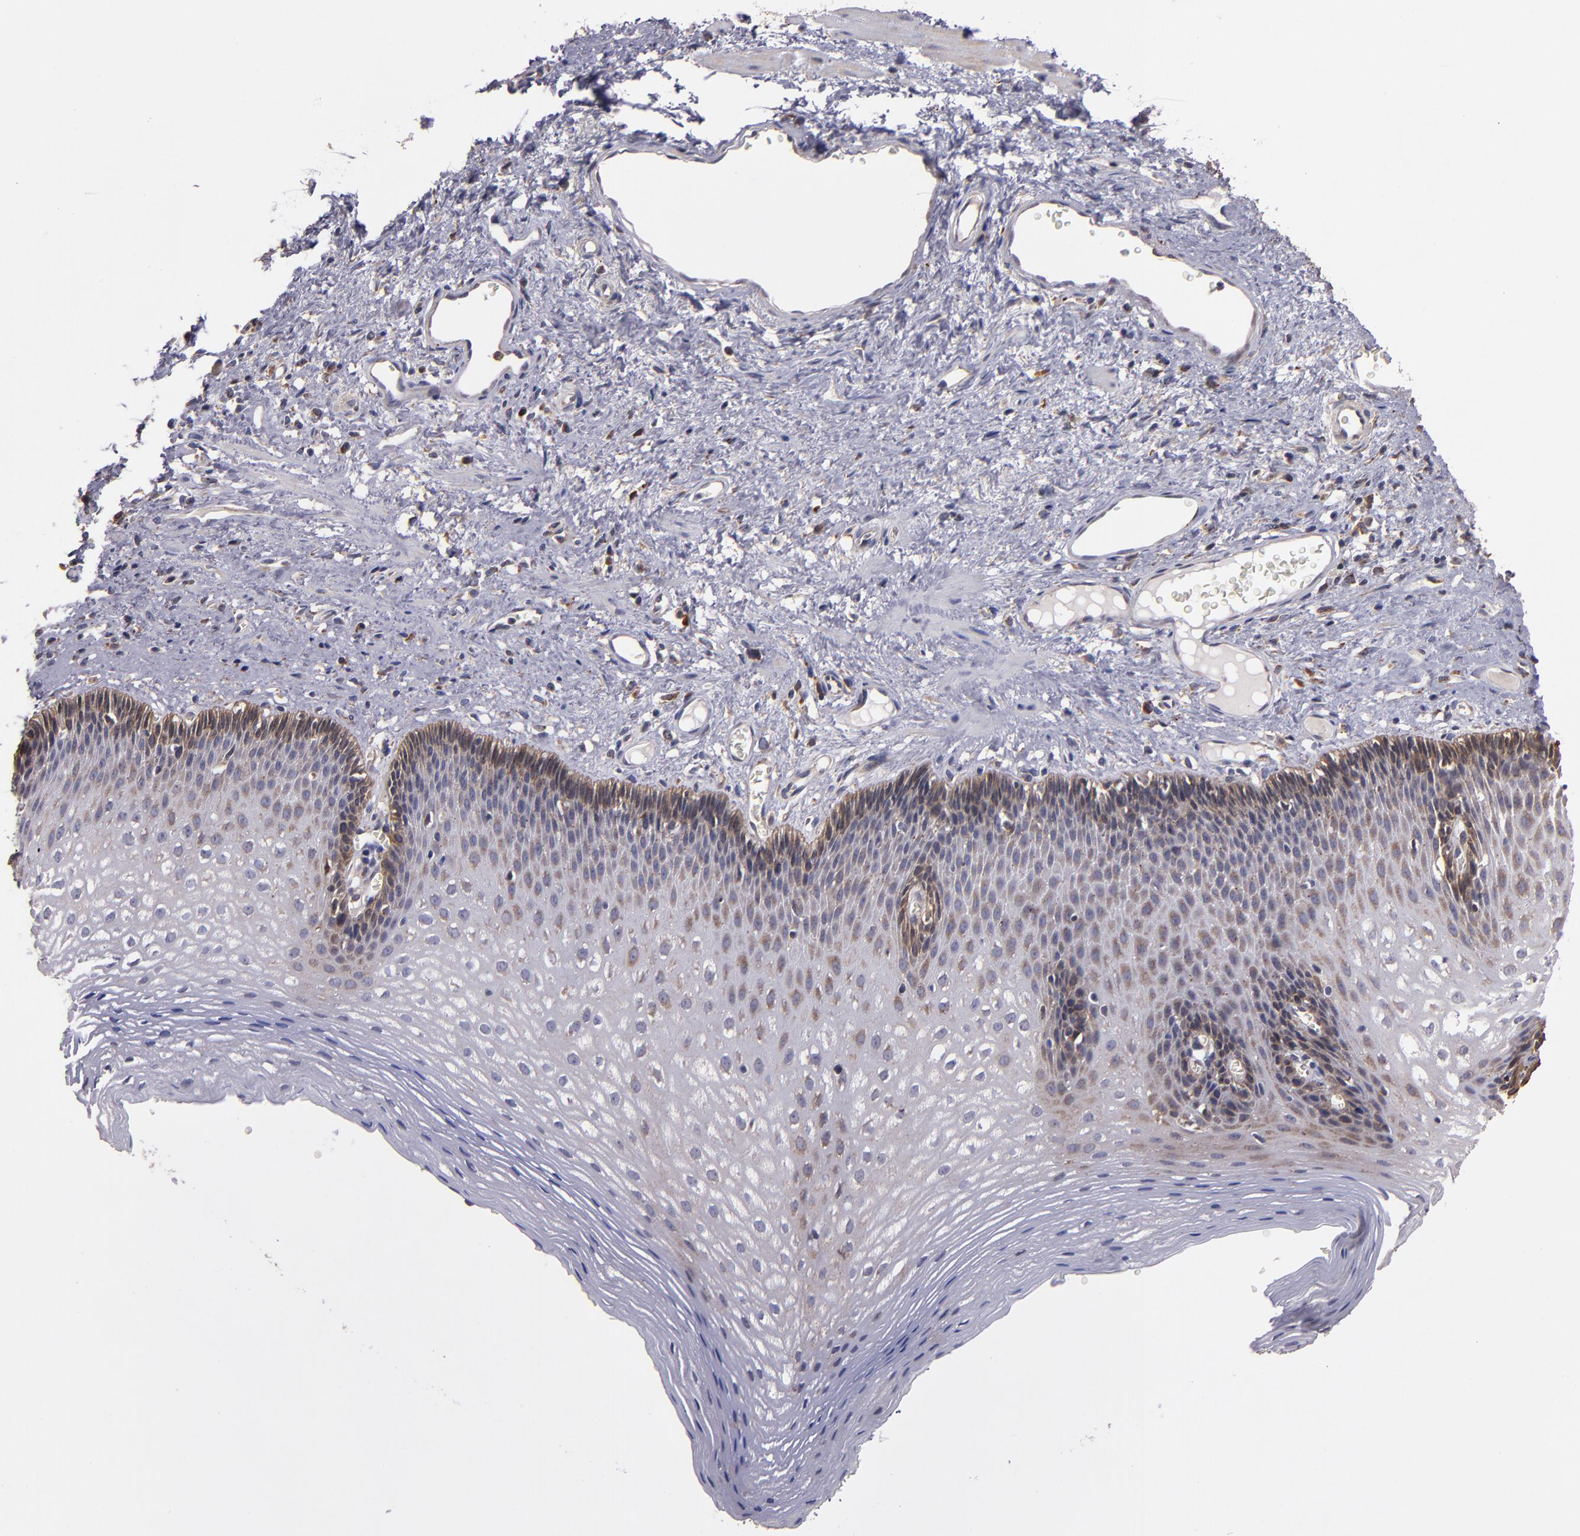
{"staining": {"intensity": "moderate", "quantity": "25%-75%", "location": "cytoplasmic/membranous"}, "tissue": "esophagus", "cell_type": "Squamous epithelial cells", "image_type": "normal", "snomed": [{"axis": "morphology", "description": "Normal tissue, NOS"}, {"axis": "topography", "description": "Esophagus"}], "caption": "This is a micrograph of immunohistochemistry (IHC) staining of normal esophagus, which shows moderate expression in the cytoplasmic/membranous of squamous epithelial cells.", "gene": "IFIH1", "patient": {"sex": "female", "age": 70}}